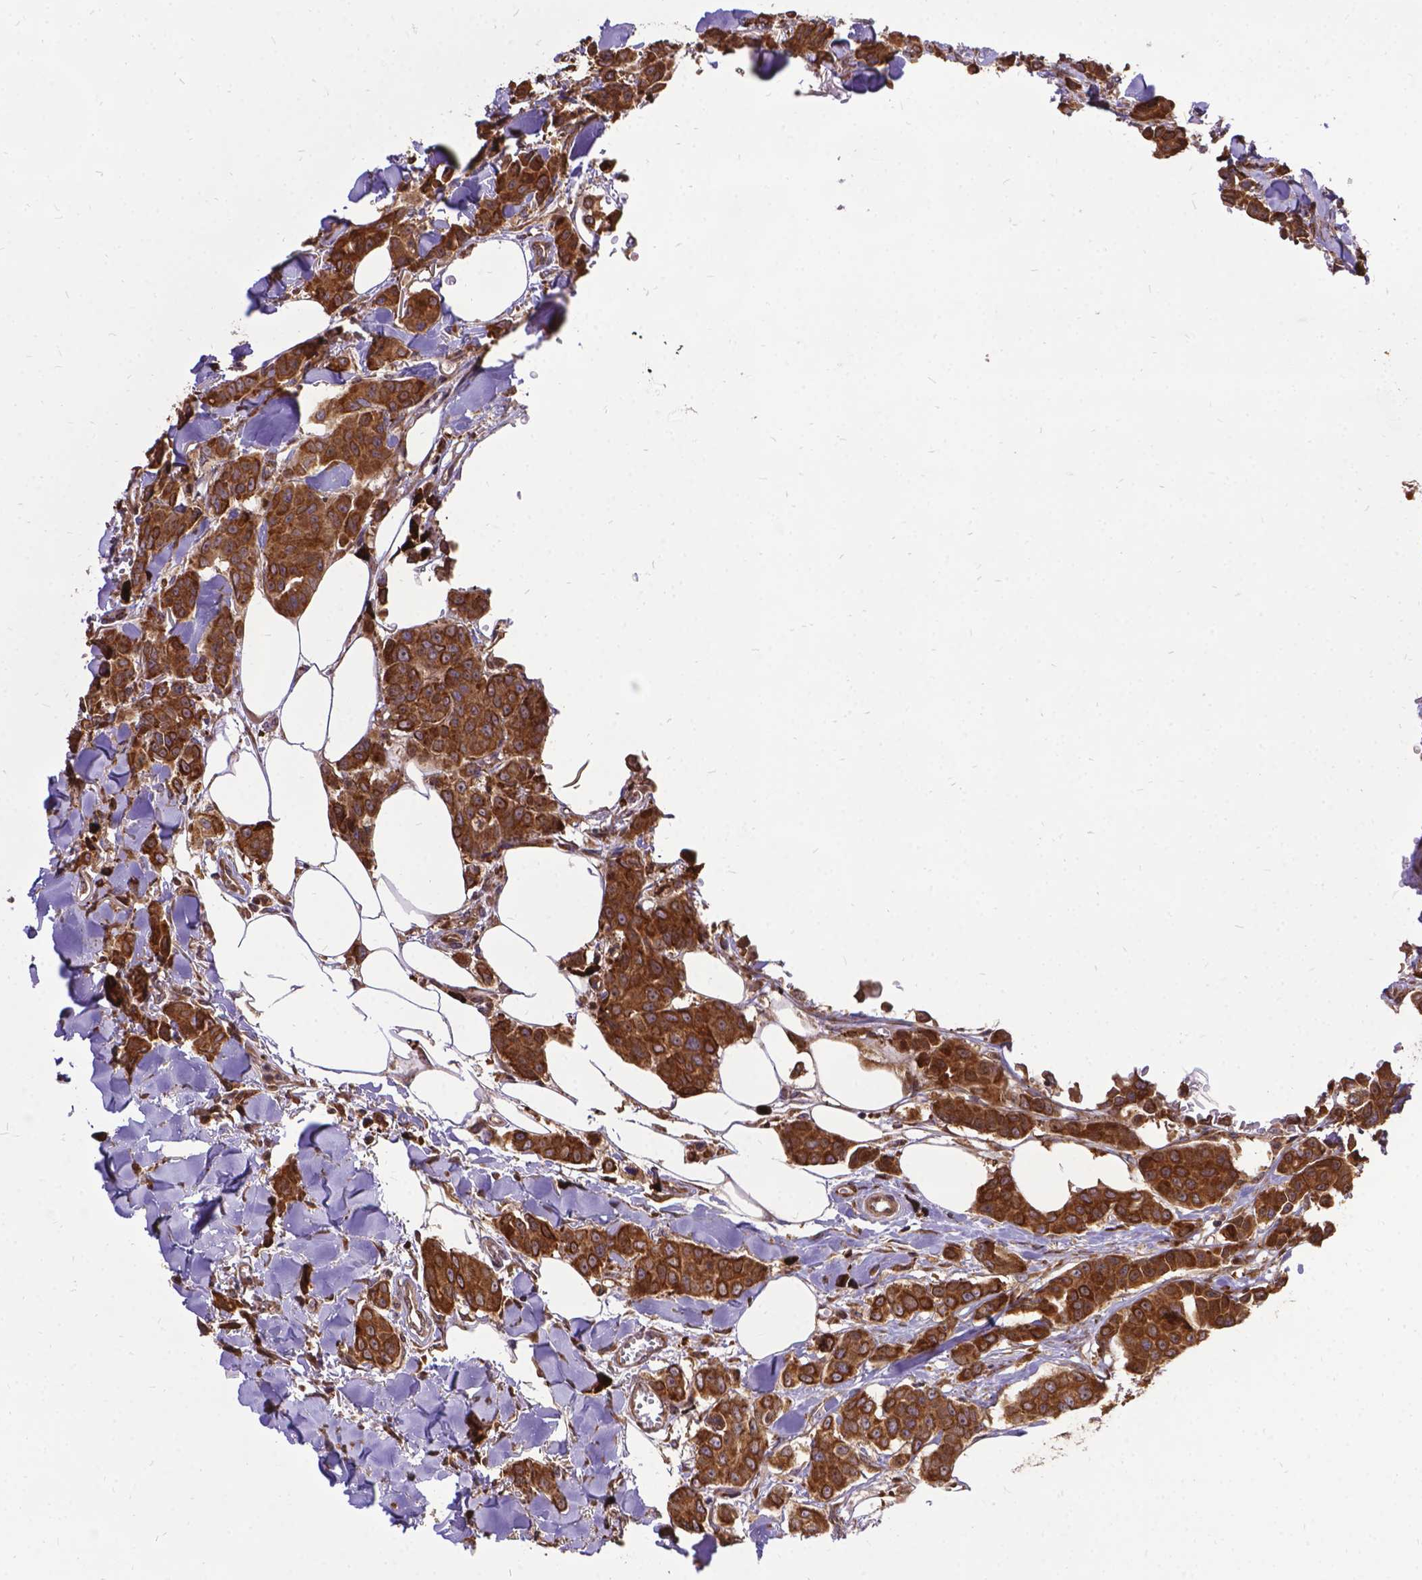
{"staining": {"intensity": "strong", "quantity": ">75%", "location": "cytoplasmic/membranous"}, "tissue": "breast cancer", "cell_type": "Tumor cells", "image_type": "cancer", "snomed": [{"axis": "morphology", "description": "Duct carcinoma"}, {"axis": "topography", "description": "Breast"}], "caption": "The histopathology image exhibits immunohistochemical staining of infiltrating ductal carcinoma (breast). There is strong cytoplasmic/membranous staining is identified in about >75% of tumor cells. The protein of interest is stained brown, and the nuclei are stained in blue (DAB IHC with brightfield microscopy, high magnification).", "gene": "DENND6A", "patient": {"sex": "female", "age": 94}}